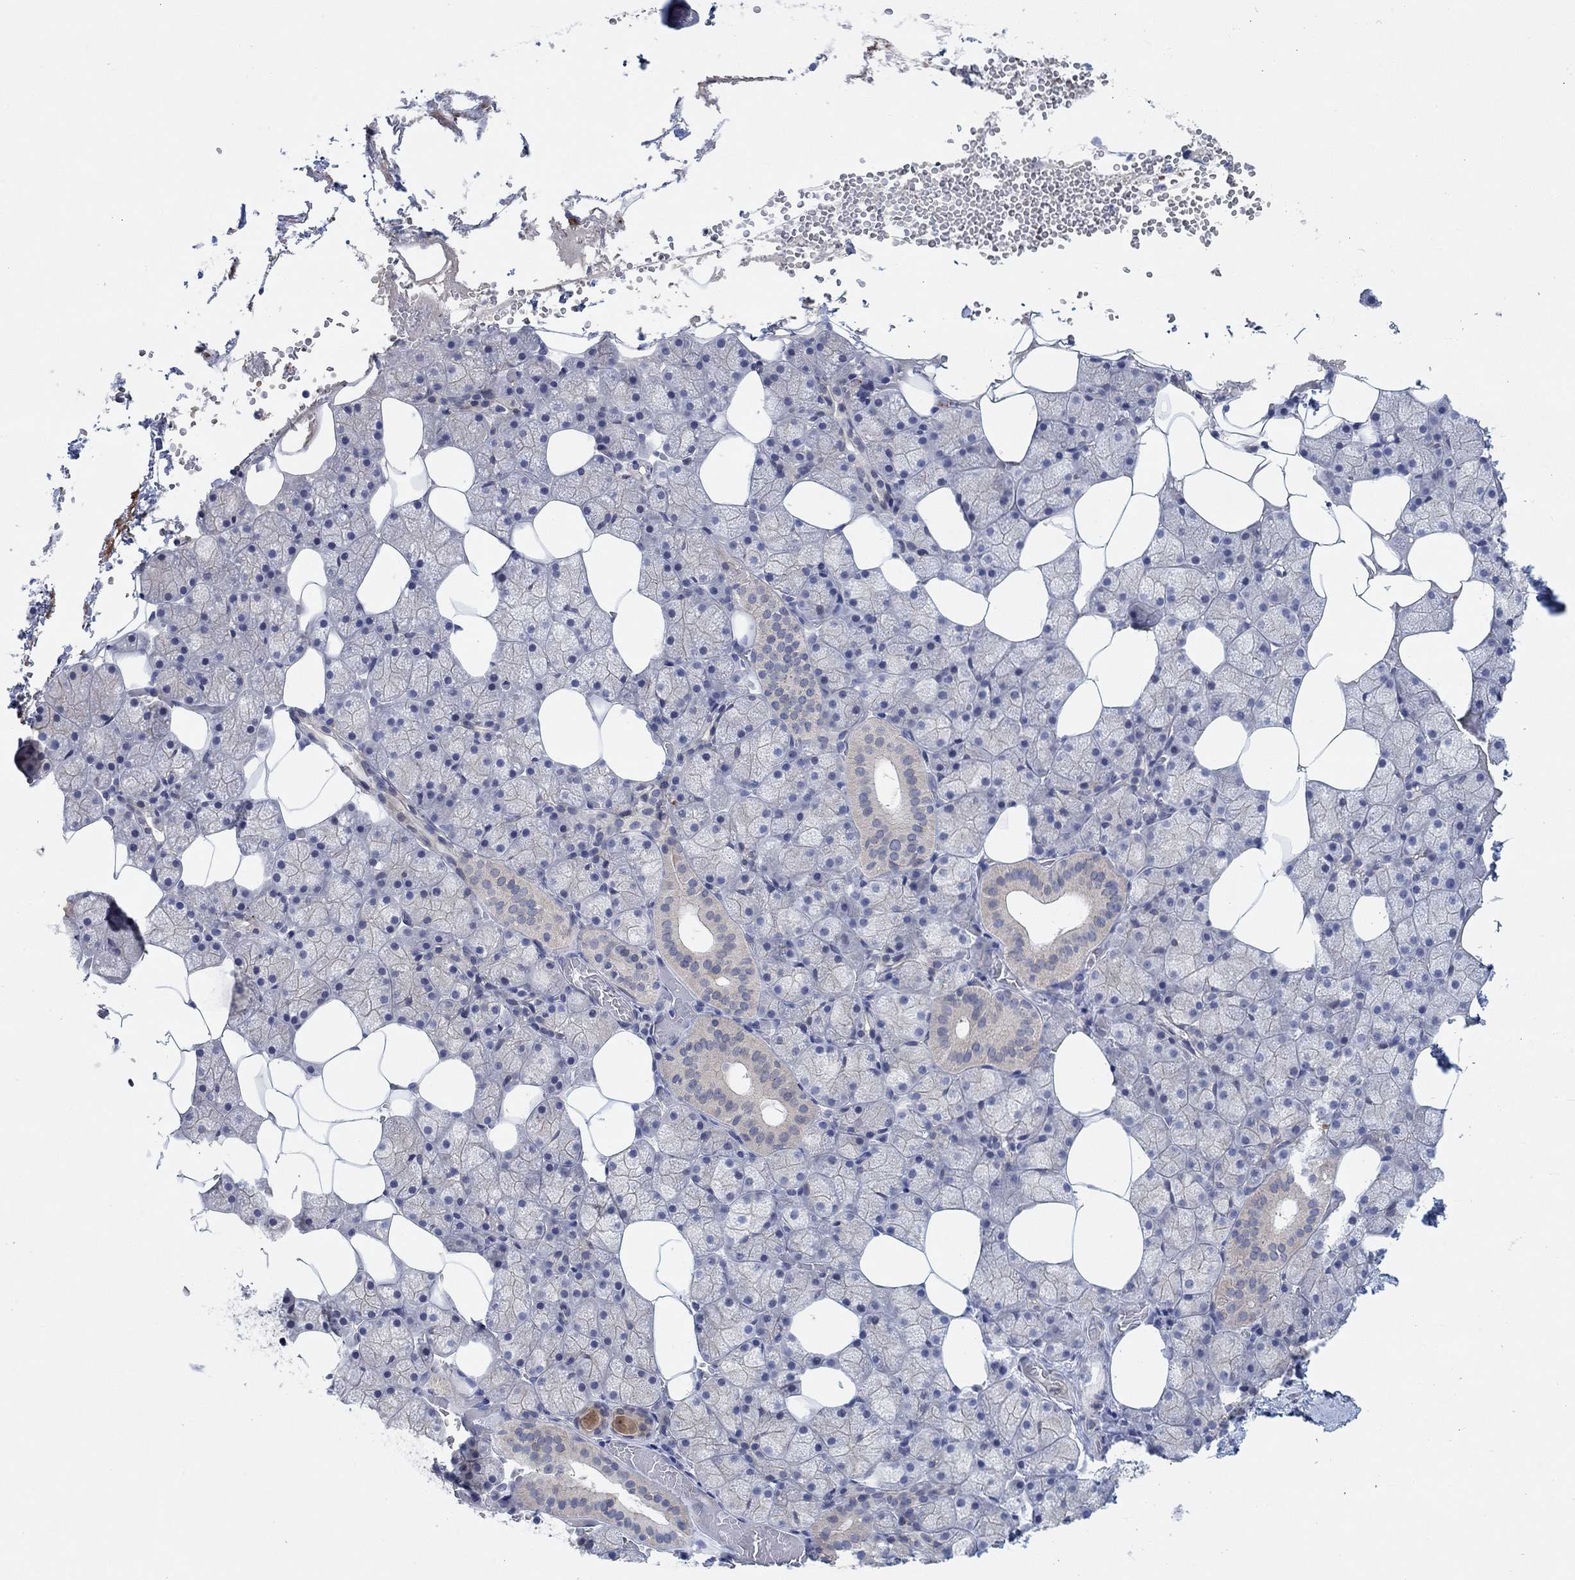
{"staining": {"intensity": "negative", "quantity": "none", "location": "none"}, "tissue": "salivary gland", "cell_type": "Glandular cells", "image_type": "normal", "snomed": [{"axis": "morphology", "description": "Normal tissue, NOS"}, {"axis": "topography", "description": "Salivary gland"}], "caption": "IHC micrograph of normal human salivary gland stained for a protein (brown), which displays no staining in glandular cells.", "gene": "PMFBP1", "patient": {"sex": "male", "age": 38}}